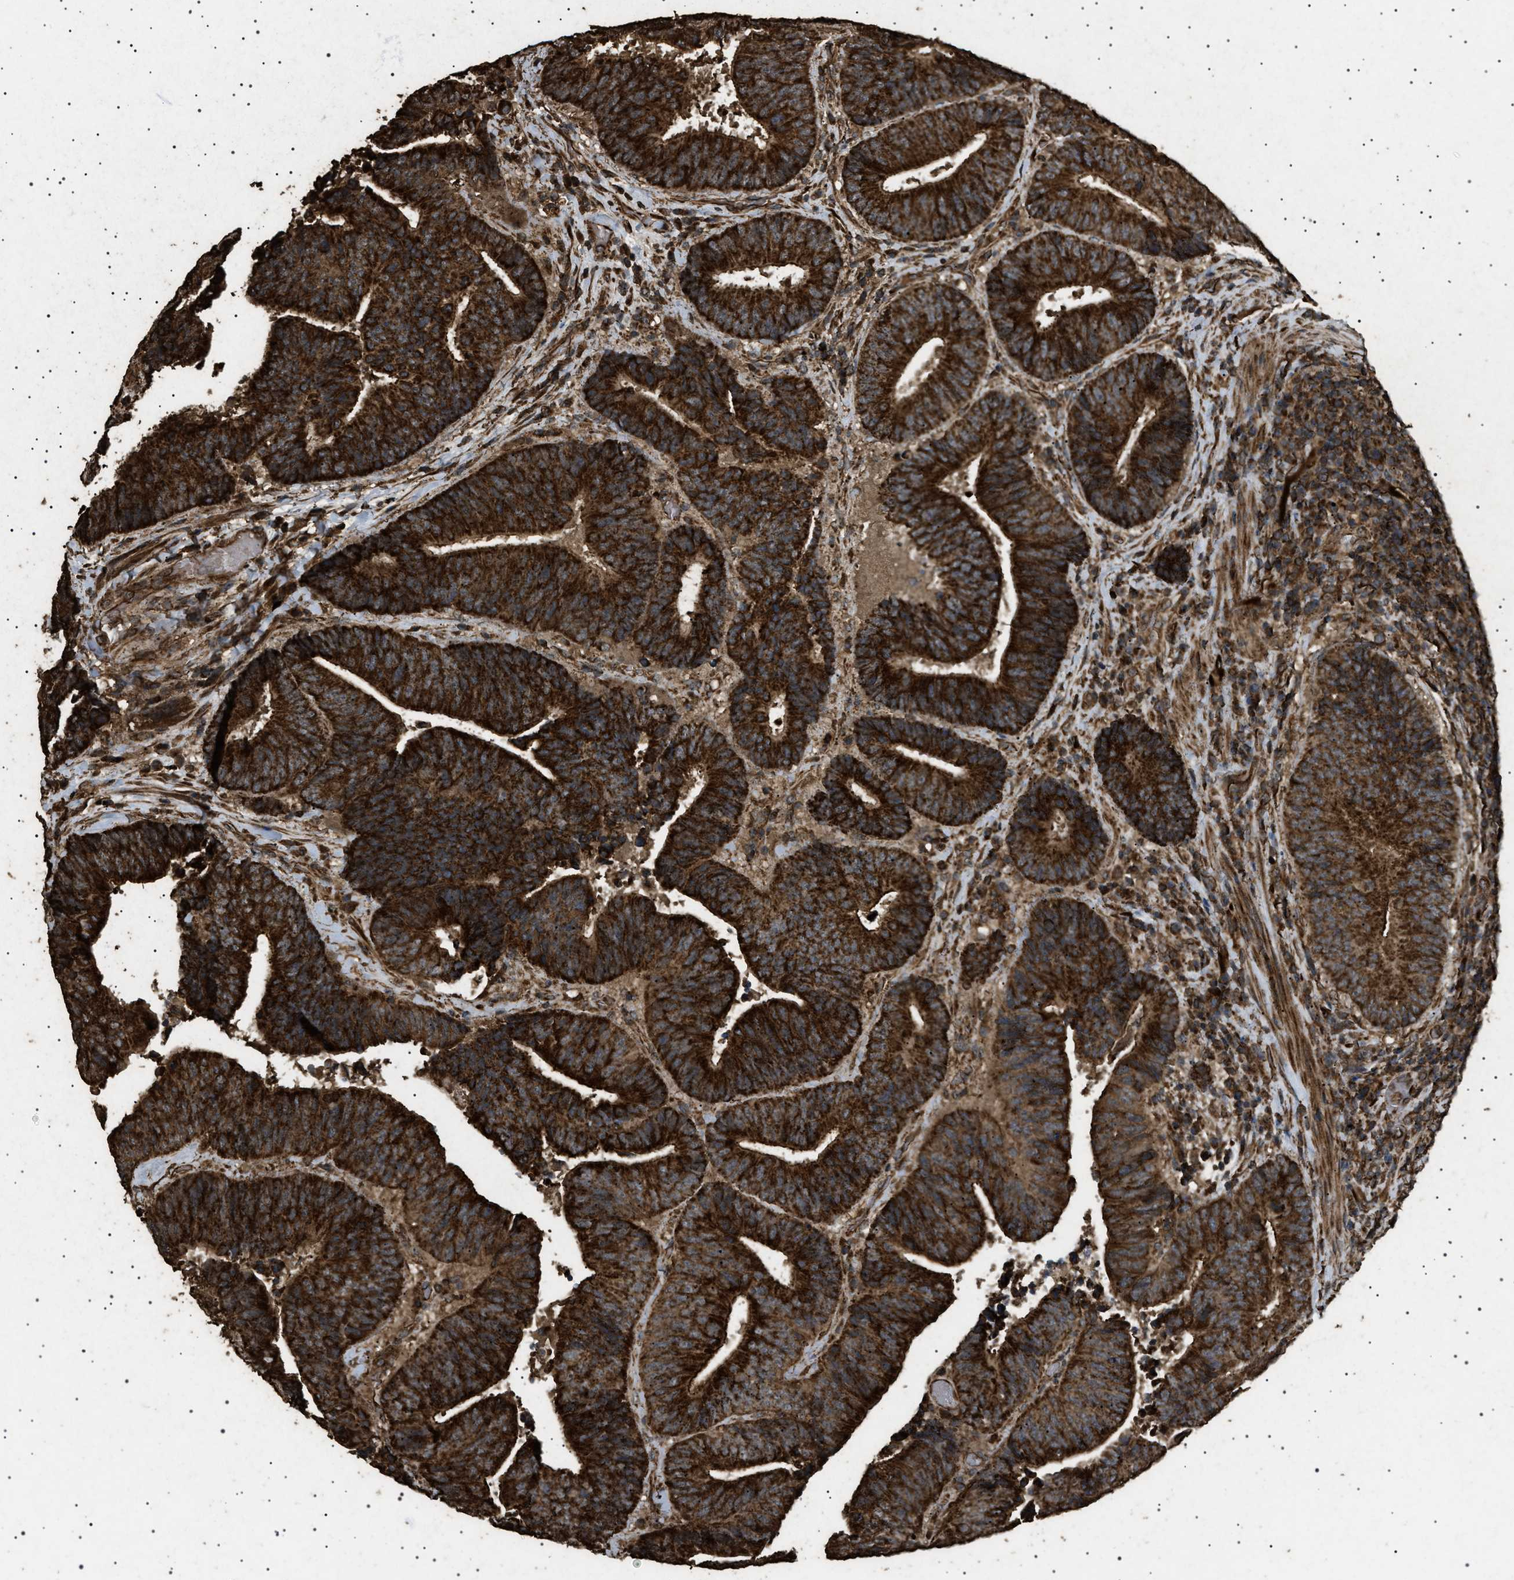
{"staining": {"intensity": "strong", "quantity": ">75%", "location": "cytoplasmic/membranous"}, "tissue": "colorectal cancer", "cell_type": "Tumor cells", "image_type": "cancer", "snomed": [{"axis": "morphology", "description": "Adenocarcinoma, NOS"}, {"axis": "topography", "description": "Rectum"}], "caption": "There is high levels of strong cytoplasmic/membranous positivity in tumor cells of colorectal cancer, as demonstrated by immunohistochemical staining (brown color).", "gene": "CYRIA", "patient": {"sex": "male", "age": 72}}